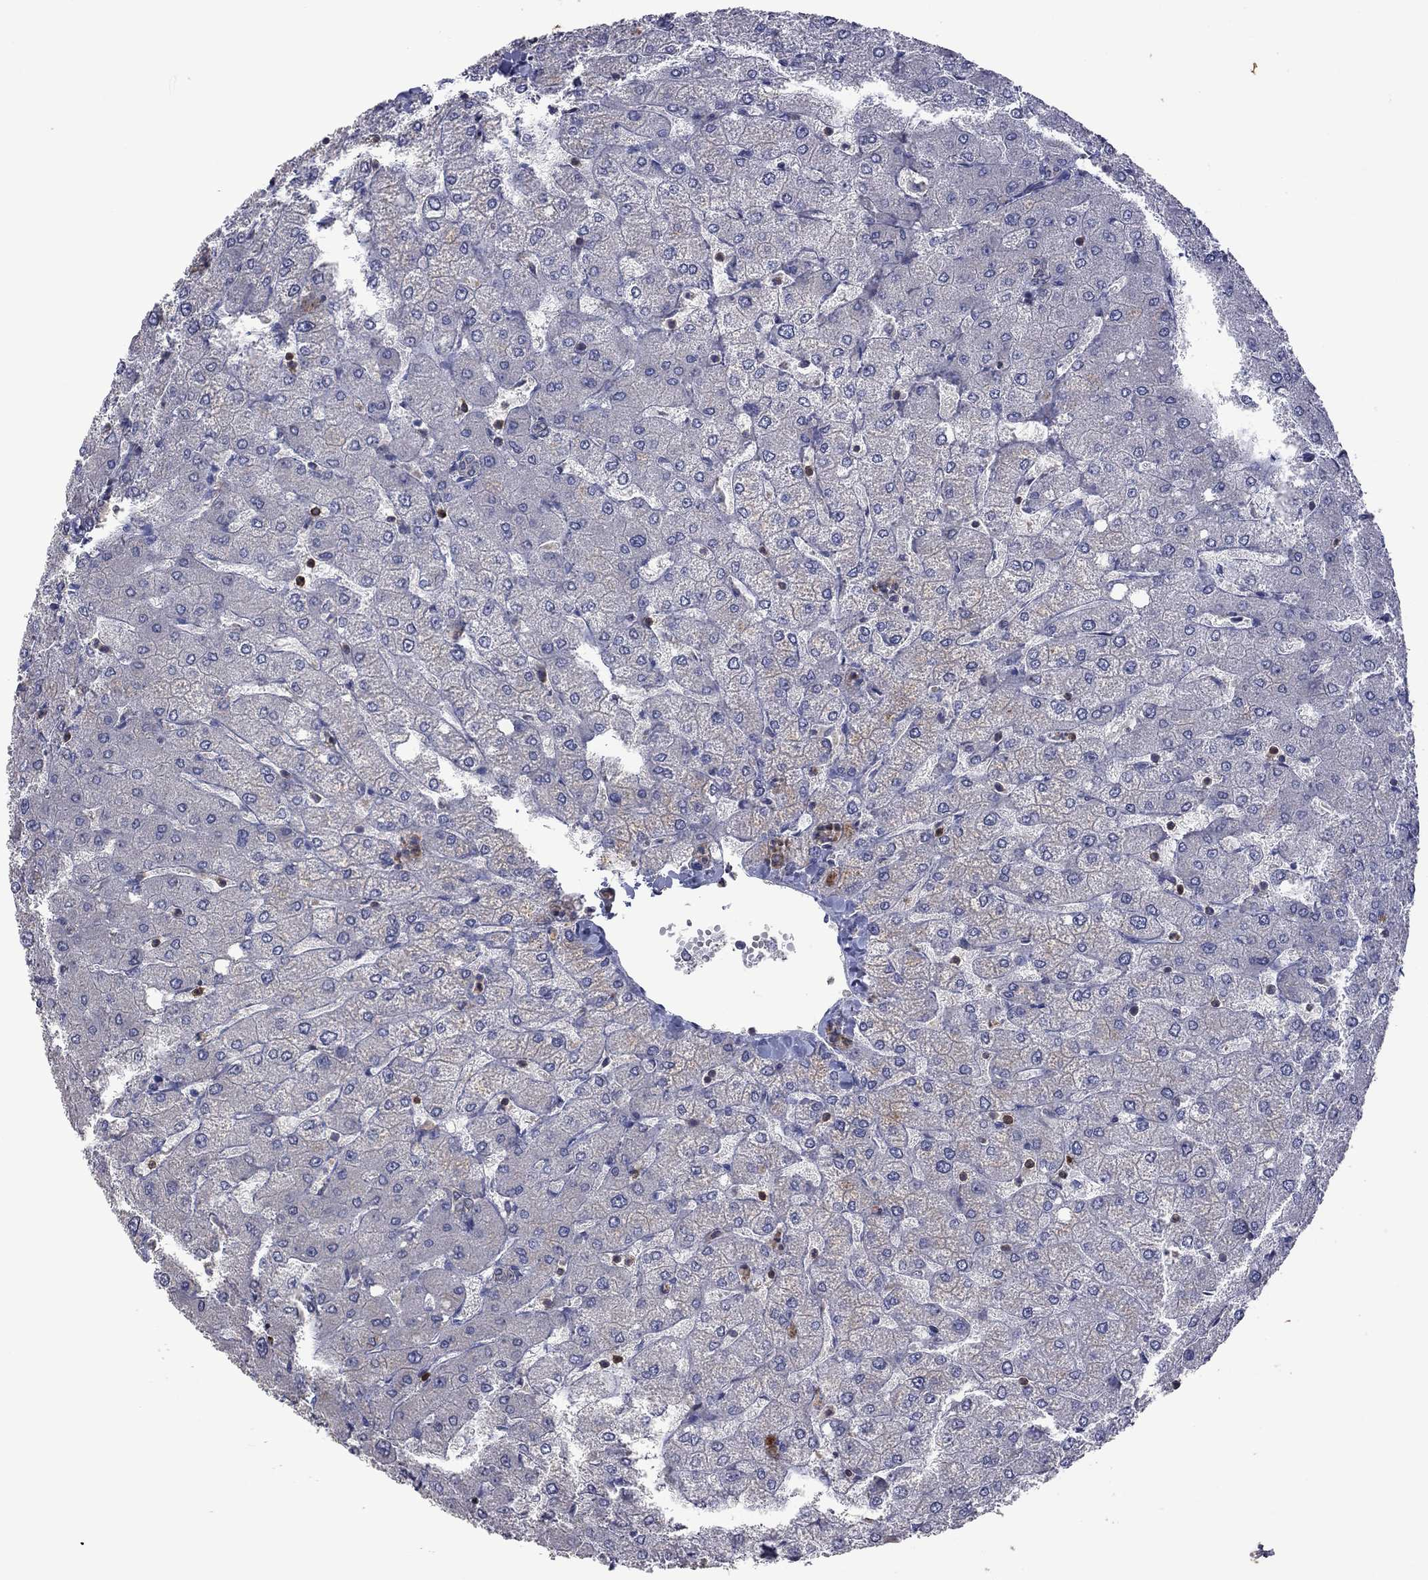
{"staining": {"intensity": "negative", "quantity": "none", "location": "none"}, "tissue": "liver", "cell_type": "Cholangiocytes", "image_type": "normal", "snomed": [{"axis": "morphology", "description": "Normal tissue, NOS"}, {"axis": "topography", "description": "Liver"}], "caption": "IHC of normal human liver displays no expression in cholangiocytes.", "gene": "ENSG00000288520", "patient": {"sex": "female", "age": 54}}